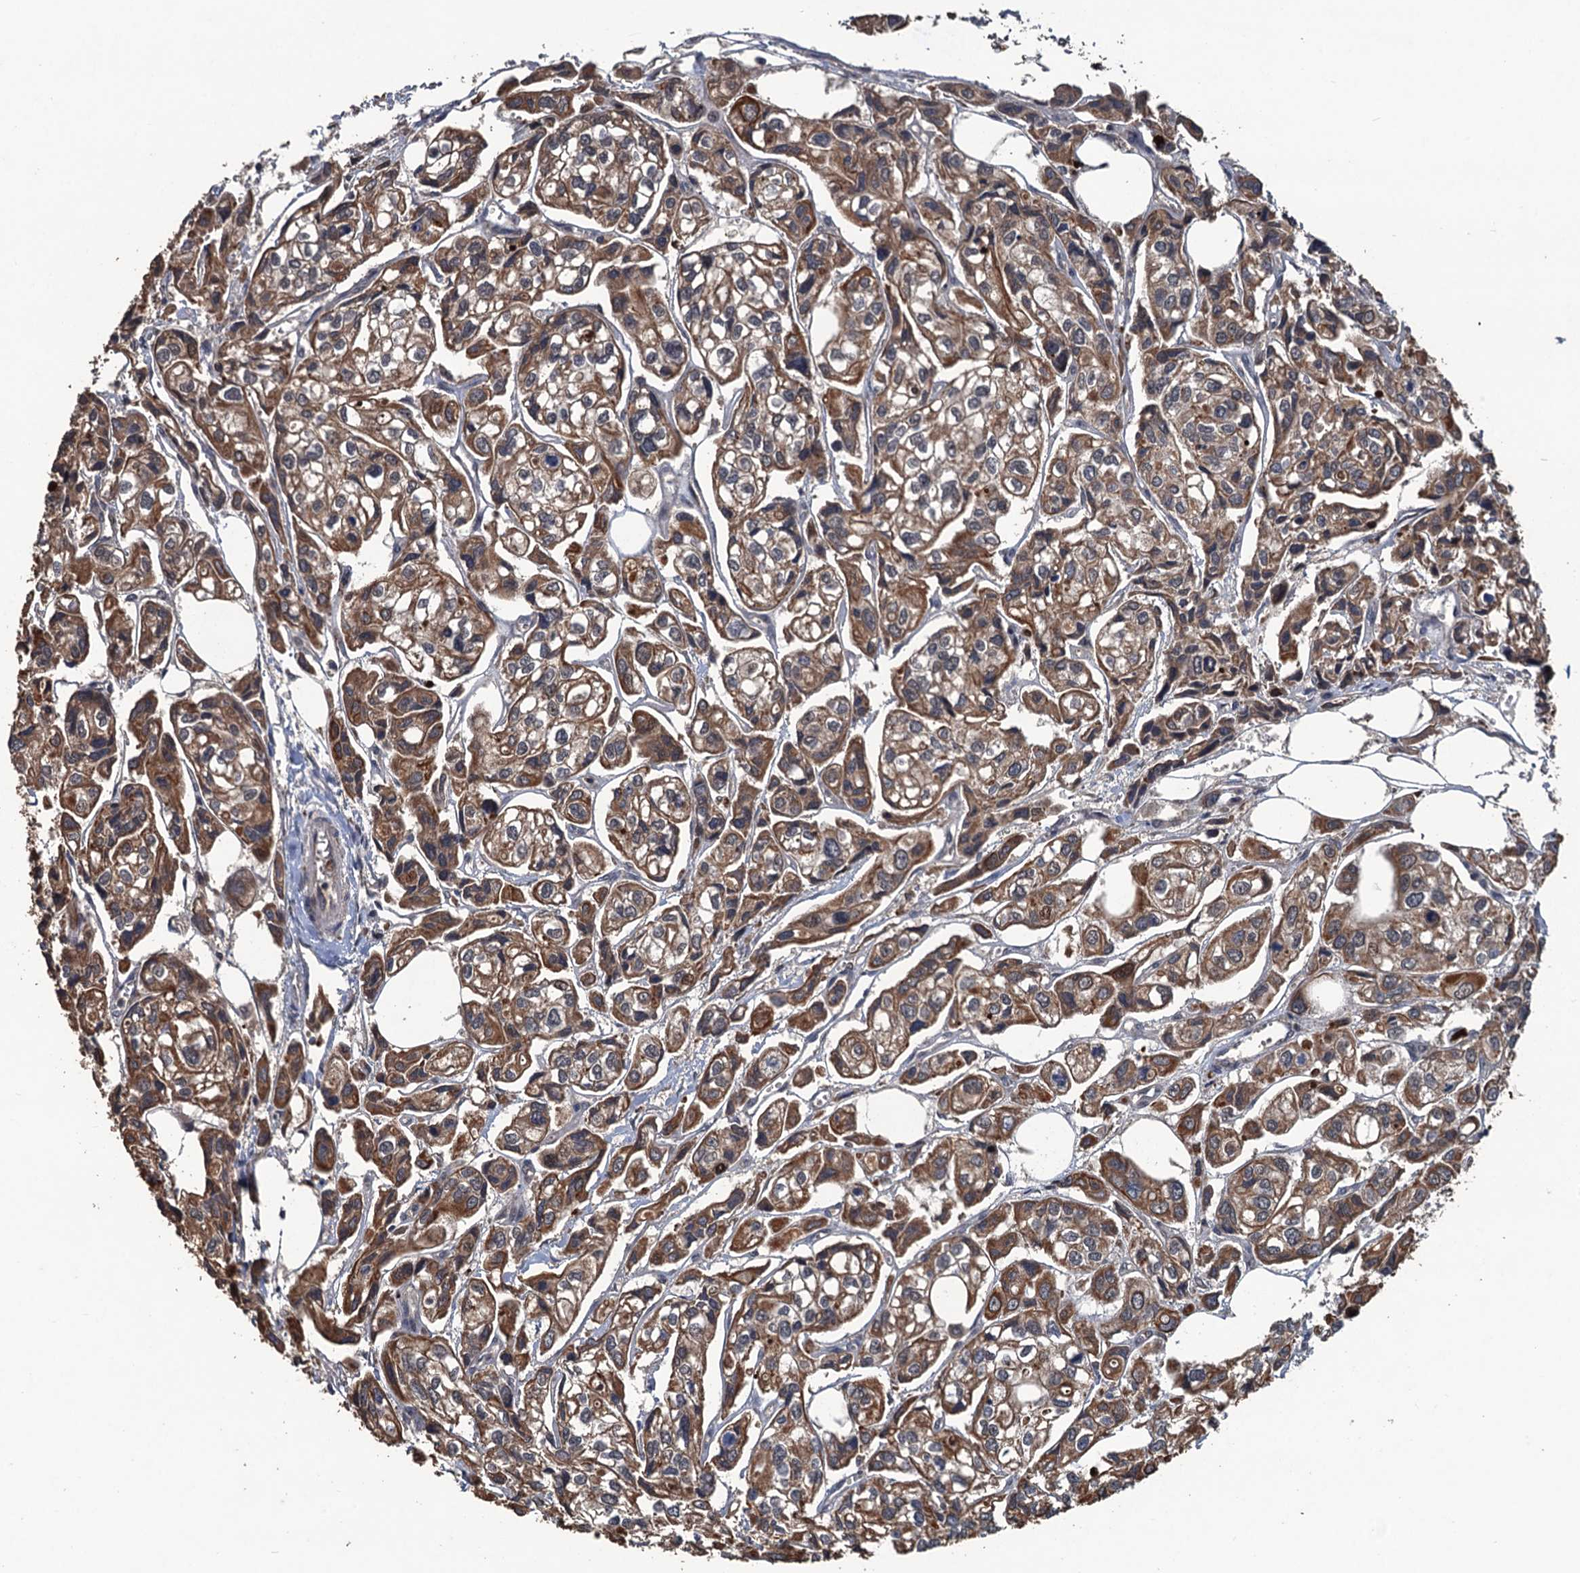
{"staining": {"intensity": "moderate", "quantity": ">75%", "location": "cytoplasmic/membranous,nuclear"}, "tissue": "urothelial cancer", "cell_type": "Tumor cells", "image_type": "cancer", "snomed": [{"axis": "morphology", "description": "Urothelial carcinoma, High grade"}, {"axis": "topography", "description": "Urinary bladder"}], "caption": "Human urothelial carcinoma (high-grade) stained for a protein (brown) exhibits moderate cytoplasmic/membranous and nuclear positive staining in approximately >75% of tumor cells.", "gene": "ZNF438", "patient": {"sex": "male", "age": 67}}